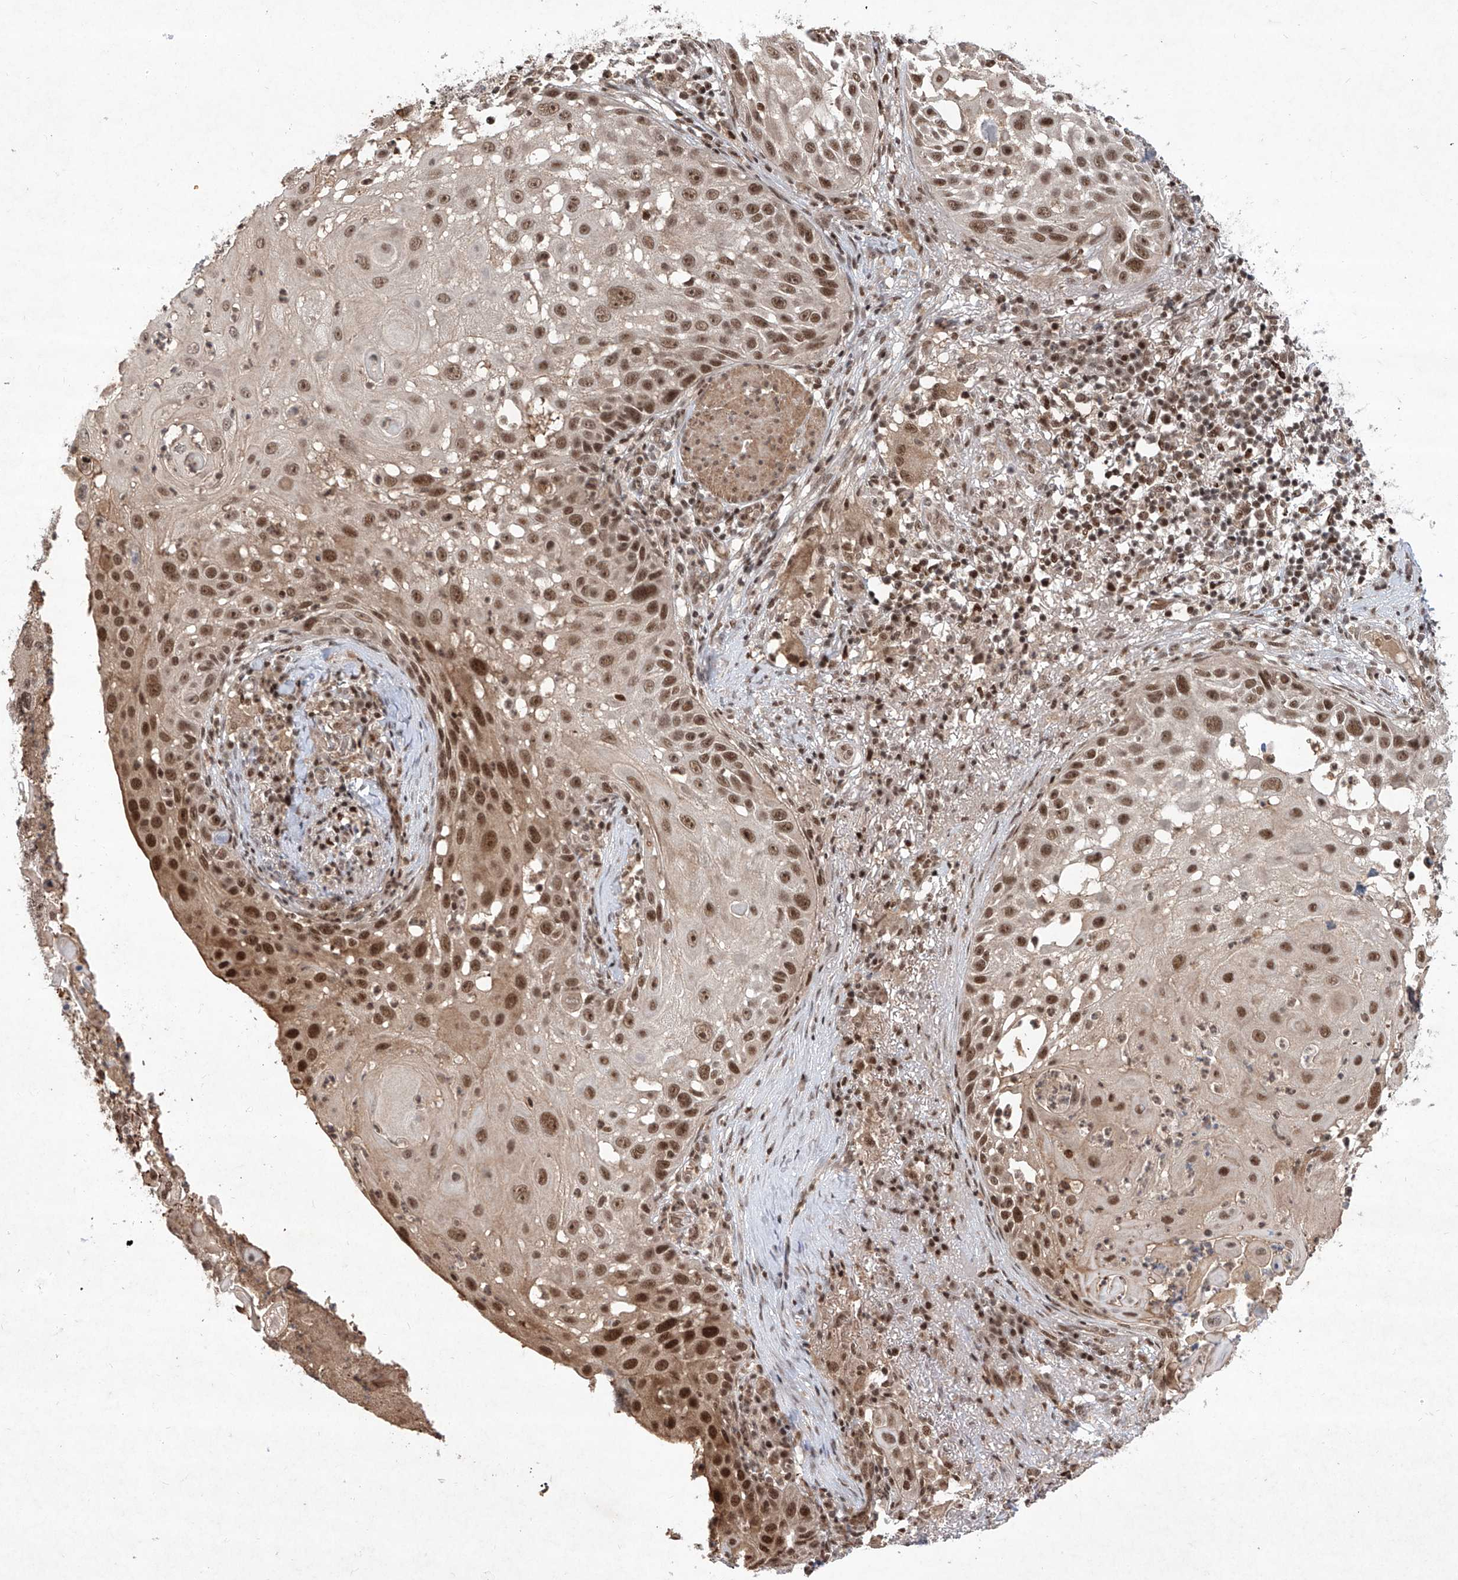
{"staining": {"intensity": "strong", "quantity": ">75%", "location": "nuclear"}, "tissue": "skin cancer", "cell_type": "Tumor cells", "image_type": "cancer", "snomed": [{"axis": "morphology", "description": "Squamous cell carcinoma, NOS"}, {"axis": "topography", "description": "Skin"}], "caption": "Immunohistochemistry (IHC) micrograph of neoplastic tissue: skin cancer (squamous cell carcinoma) stained using IHC shows high levels of strong protein expression localized specifically in the nuclear of tumor cells, appearing as a nuclear brown color.", "gene": "IRF2", "patient": {"sex": "female", "age": 44}}